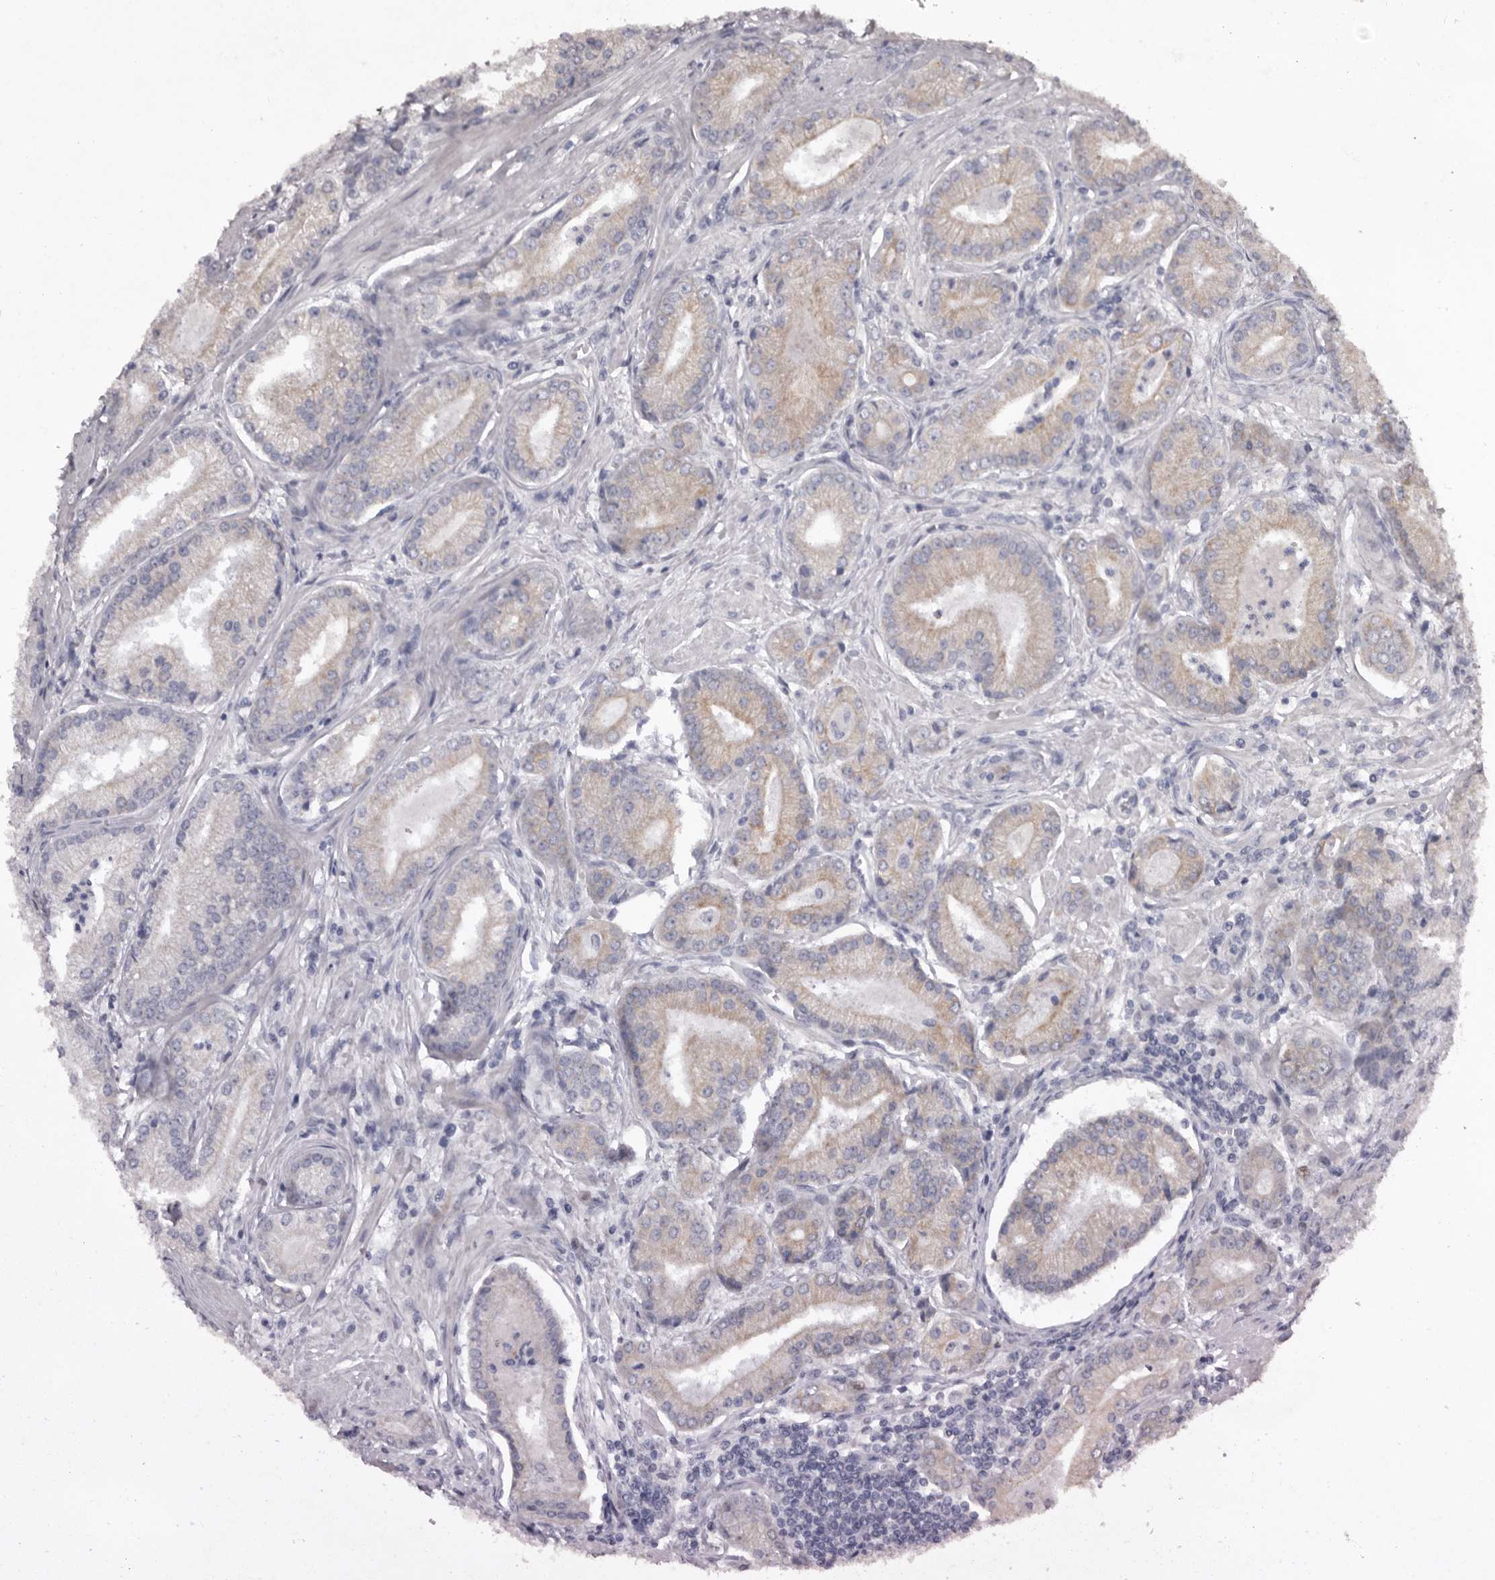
{"staining": {"intensity": "weak", "quantity": "<25%", "location": "cytoplasmic/membranous"}, "tissue": "prostate cancer", "cell_type": "Tumor cells", "image_type": "cancer", "snomed": [{"axis": "morphology", "description": "Adenocarcinoma, Low grade"}, {"axis": "topography", "description": "Prostate"}], "caption": "Prostate cancer was stained to show a protein in brown. There is no significant positivity in tumor cells.", "gene": "LPAR6", "patient": {"sex": "male", "age": 54}}